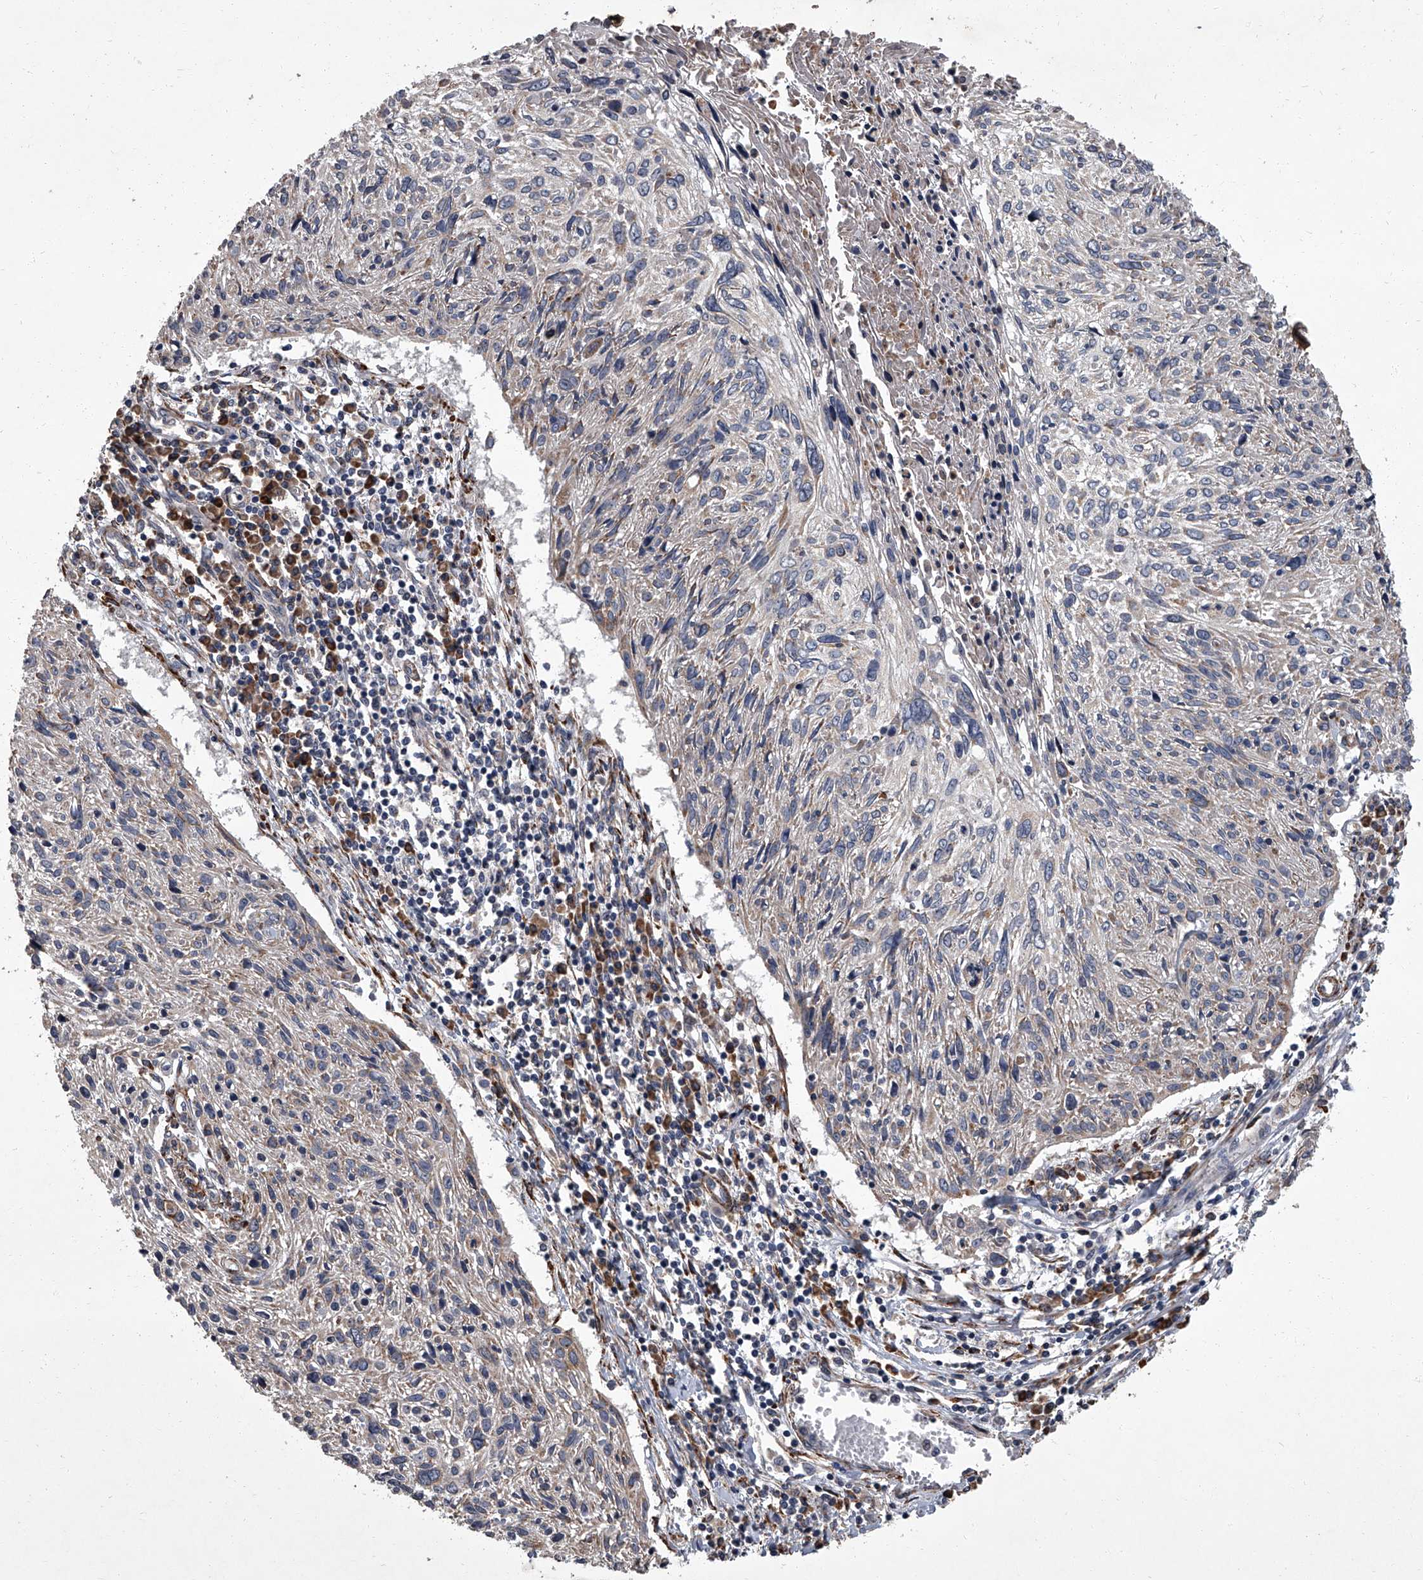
{"staining": {"intensity": "weak", "quantity": "<25%", "location": "cytoplasmic/membranous"}, "tissue": "cervical cancer", "cell_type": "Tumor cells", "image_type": "cancer", "snomed": [{"axis": "morphology", "description": "Squamous cell carcinoma, NOS"}, {"axis": "topography", "description": "Cervix"}], "caption": "Immunohistochemistry of human cervical cancer reveals no positivity in tumor cells.", "gene": "SIRT4", "patient": {"sex": "female", "age": 51}}